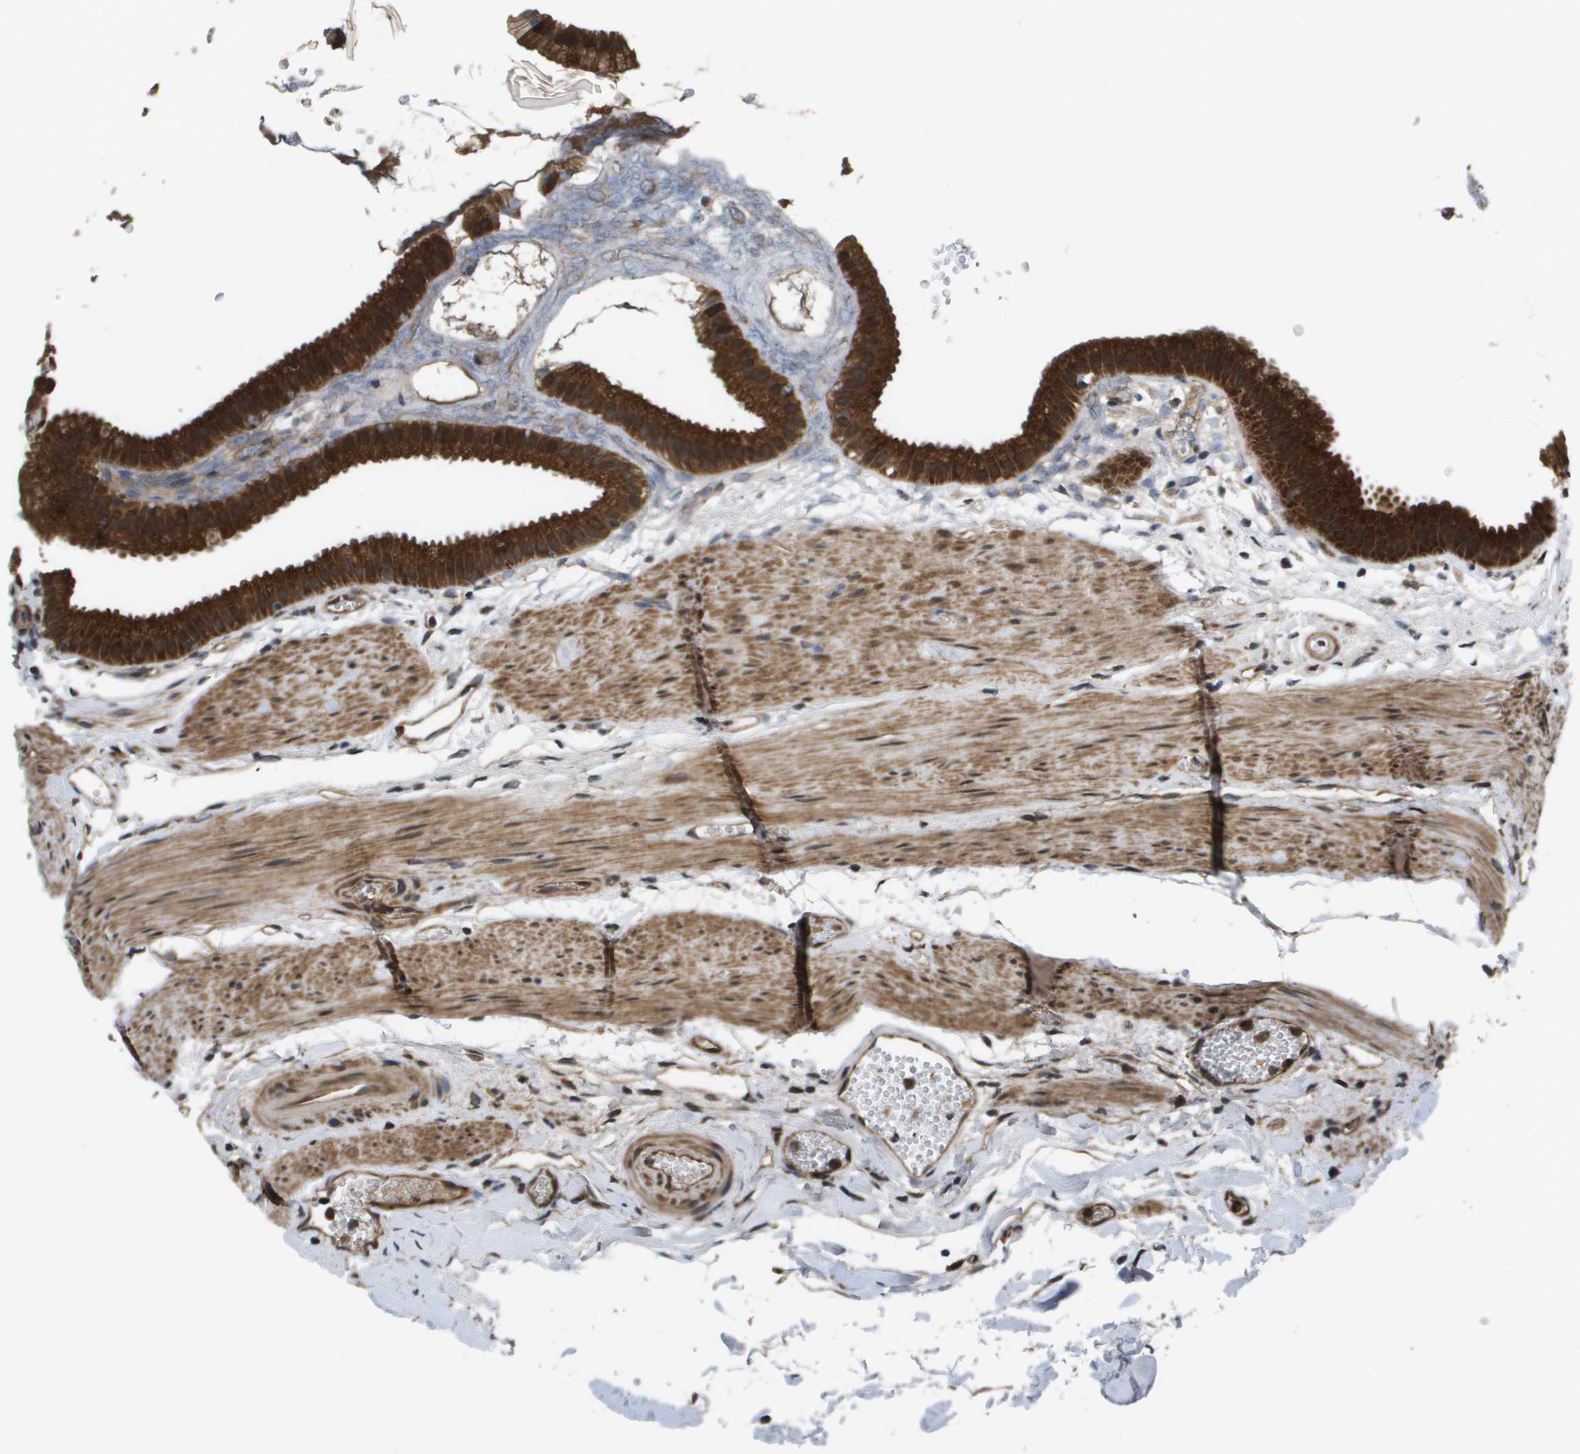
{"staining": {"intensity": "strong", "quantity": ">75%", "location": "cytoplasmic/membranous"}, "tissue": "gallbladder", "cell_type": "Glandular cells", "image_type": "normal", "snomed": [{"axis": "morphology", "description": "Normal tissue, NOS"}, {"axis": "topography", "description": "Gallbladder"}], "caption": "This is a photomicrograph of IHC staining of benign gallbladder, which shows strong expression in the cytoplasmic/membranous of glandular cells.", "gene": "SPTLC1", "patient": {"sex": "female", "age": 64}}